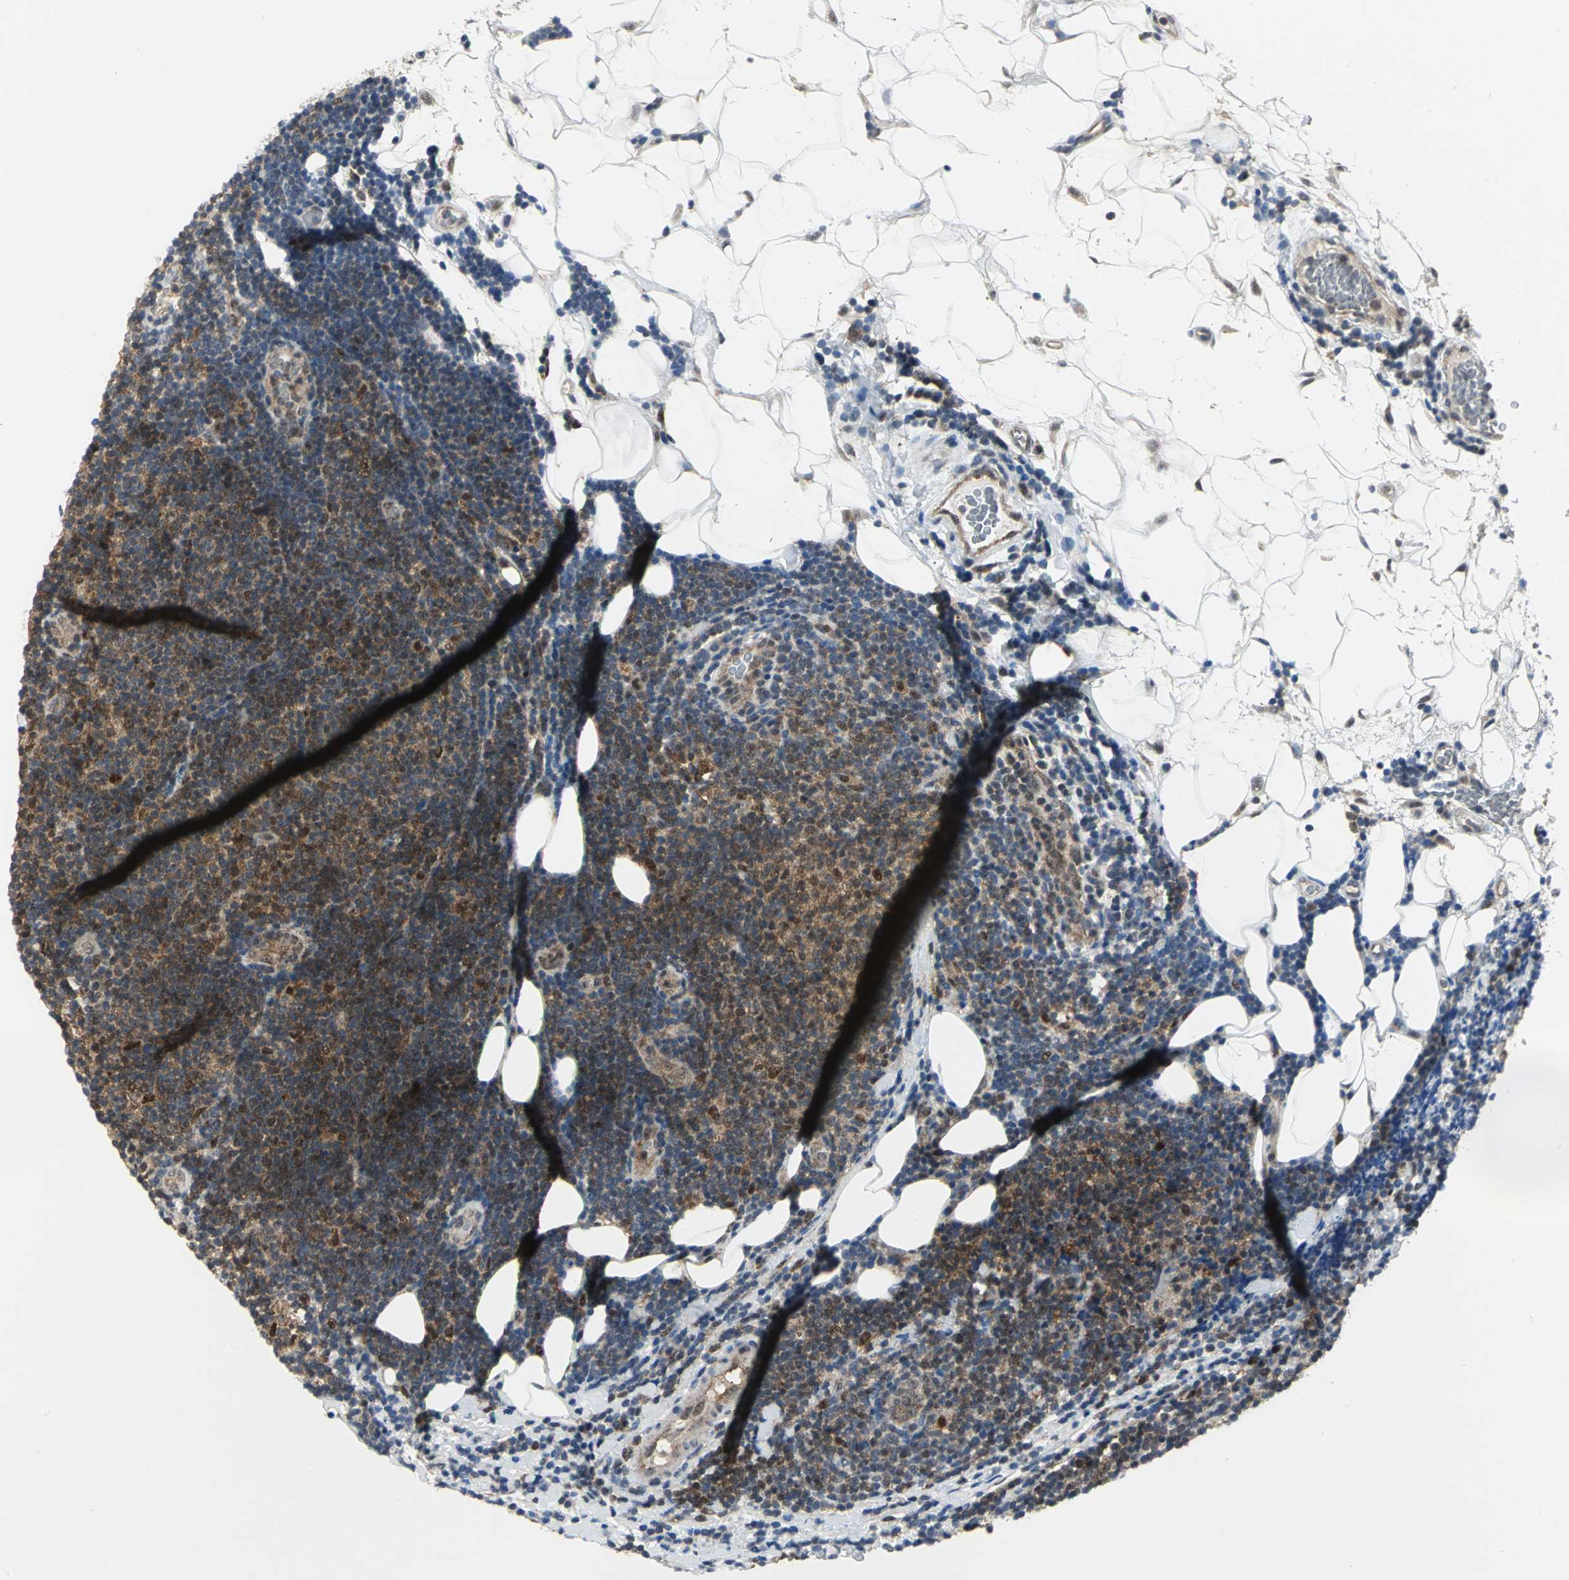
{"staining": {"intensity": "moderate", "quantity": "25%-75%", "location": "cytoplasmic/membranous"}, "tissue": "lymphoma", "cell_type": "Tumor cells", "image_type": "cancer", "snomed": [{"axis": "morphology", "description": "Malignant lymphoma, non-Hodgkin's type, Low grade"}, {"axis": "topography", "description": "Lymph node"}], "caption": "Protein expression by IHC reveals moderate cytoplasmic/membranous staining in approximately 25%-75% of tumor cells in lymphoma. Ihc stains the protein of interest in brown and the nuclei are stained blue.", "gene": "PSMA4", "patient": {"sex": "male", "age": 83}}